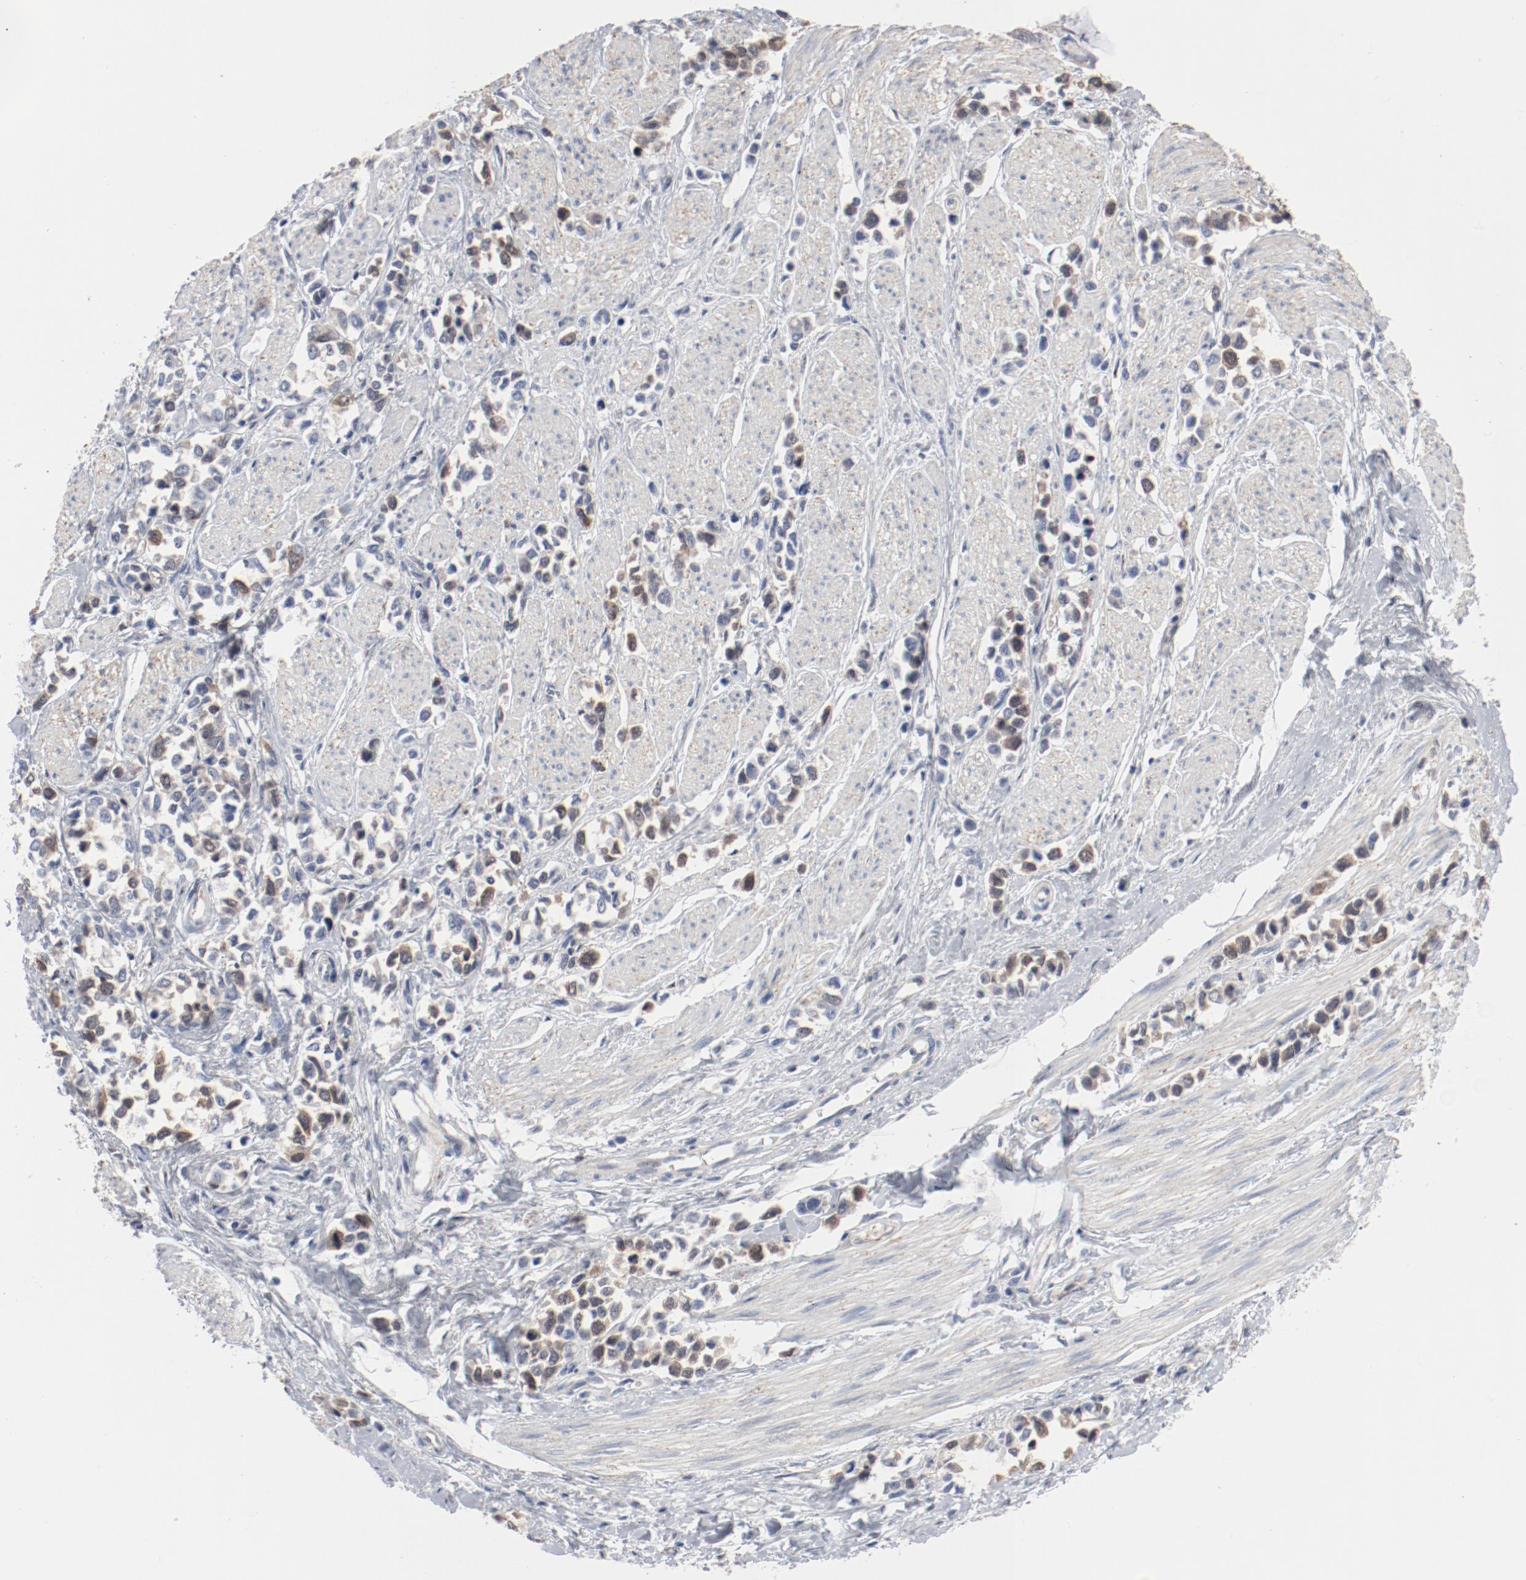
{"staining": {"intensity": "weak", "quantity": ">75%", "location": "nuclear"}, "tissue": "stomach cancer", "cell_type": "Tumor cells", "image_type": "cancer", "snomed": [{"axis": "morphology", "description": "Adenocarcinoma, NOS"}, {"axis": "topography", "description": "Stomach, upper"}], "caption": "Stomach cancer (adenocarcinoma) stained with DAB immunohistochemistry demonstrates low levels of weak nuclear expression in approximately >75% of tumor cells. The staining is performed using DAB (3,3'-diaminobenzidine) brown chromogen to label protein expression. The nuclei are counter-stained blue using hematoxylin.", "gene": "CDK1", "patient": {"sex": "male", "age": 76}}